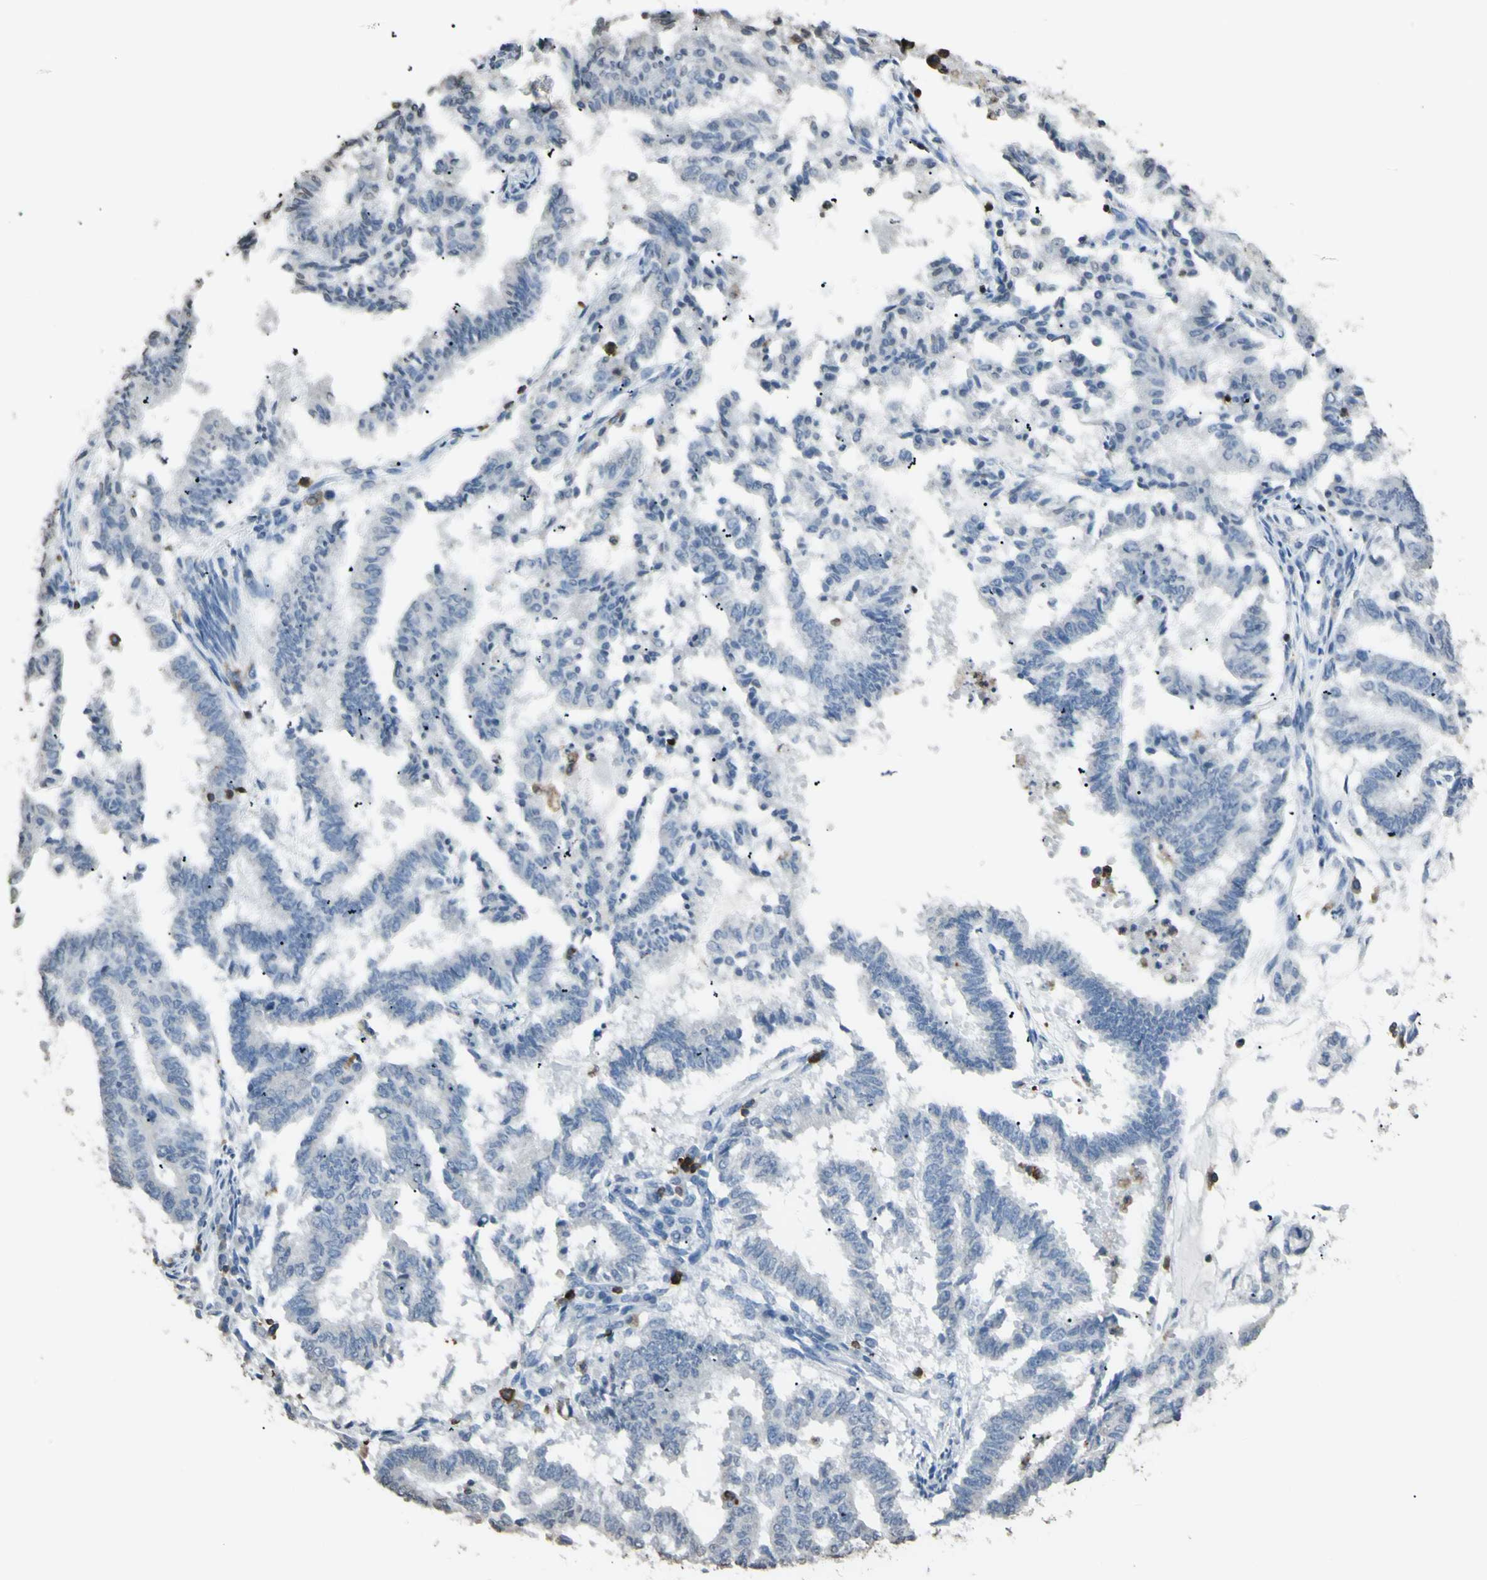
{"staining": {"intensity": "negative", "quantity": "none", "location": "none"}, "tissue": "endometrial cancer", "cell_type": "Tumor cells", "image_type": "cancer", "snomed": [{"axis": "morphology", "description": "Necrosis, NOS"}, {"axis": "morphology", "description": "Adenocarcinoma, NOS"}, {"axis": "topography", "description": "Endometrium"}], "caption": "High magnification brightfield microscopy of endometrial cancer stained with DAB (brown) and counterstained with hematoxylin (blue): tumor cells show no significant staining.", "gene": "PSTPIP1", "patient": {"sex": "female", "age": 79}}